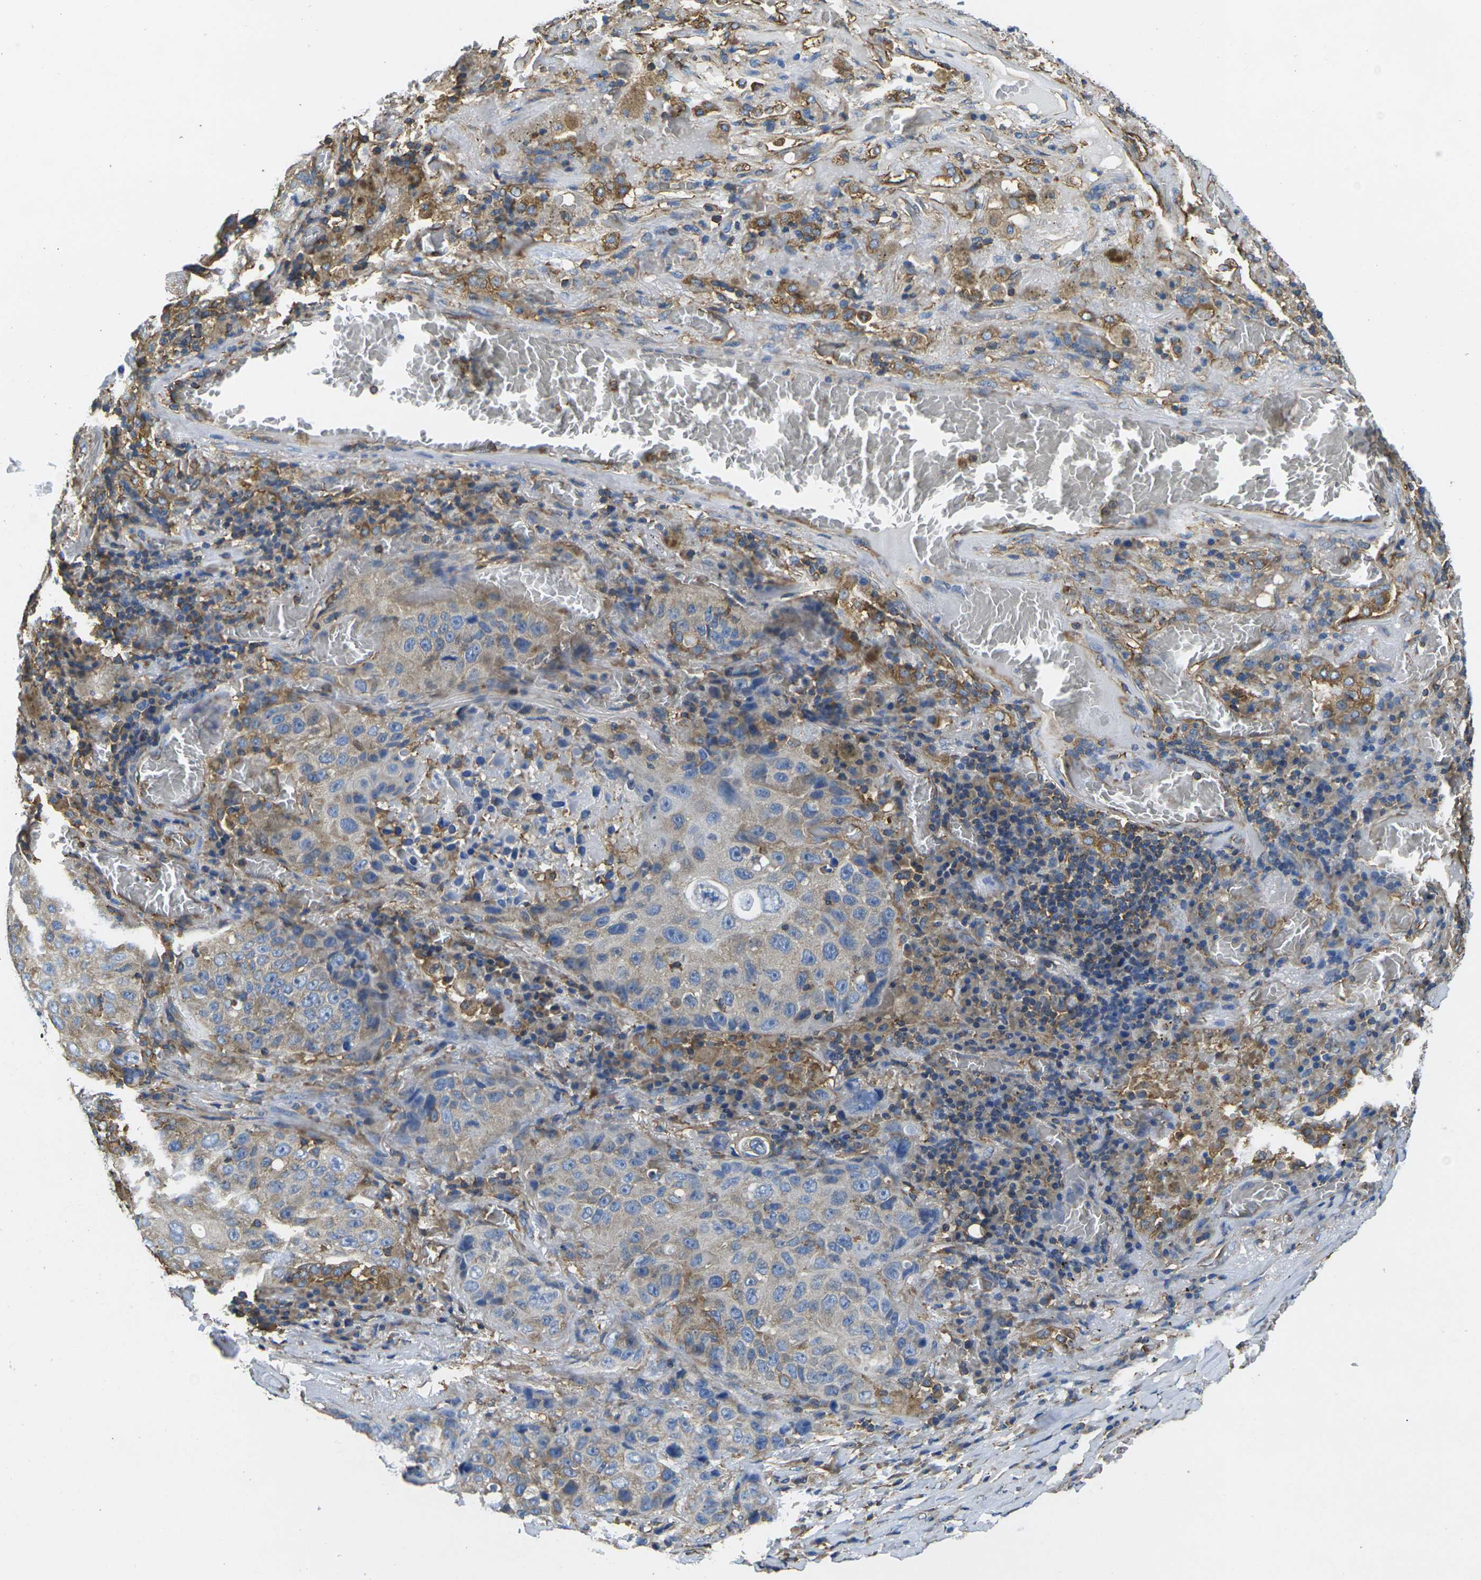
{"staining": {"intensity": "weak", "quantity": ">75%", "location": "cytoplasmic/membranous"}, "tissue": "lung cancer", "cell_type": "Tumor cells", "image_type": "cancer", "snomed": [{"axis": "morphology", "description": "Squamous cell carcinoma, NOS"}, {"axis": "topography", "description": "Lung"}], "caption": "IHC micrograph of neoplastic tissue: squamous cell carcinoma (lung) stained using immunohistochemistry (IHC) shows low levels of weak protein expression localized specifically in the cytoplasmic/membranous of tumor cells, appearing as a cytoplasmic/membranous brown color.", "gene": "FAM110D", "patient": {"sex": "male", "age": 57}}